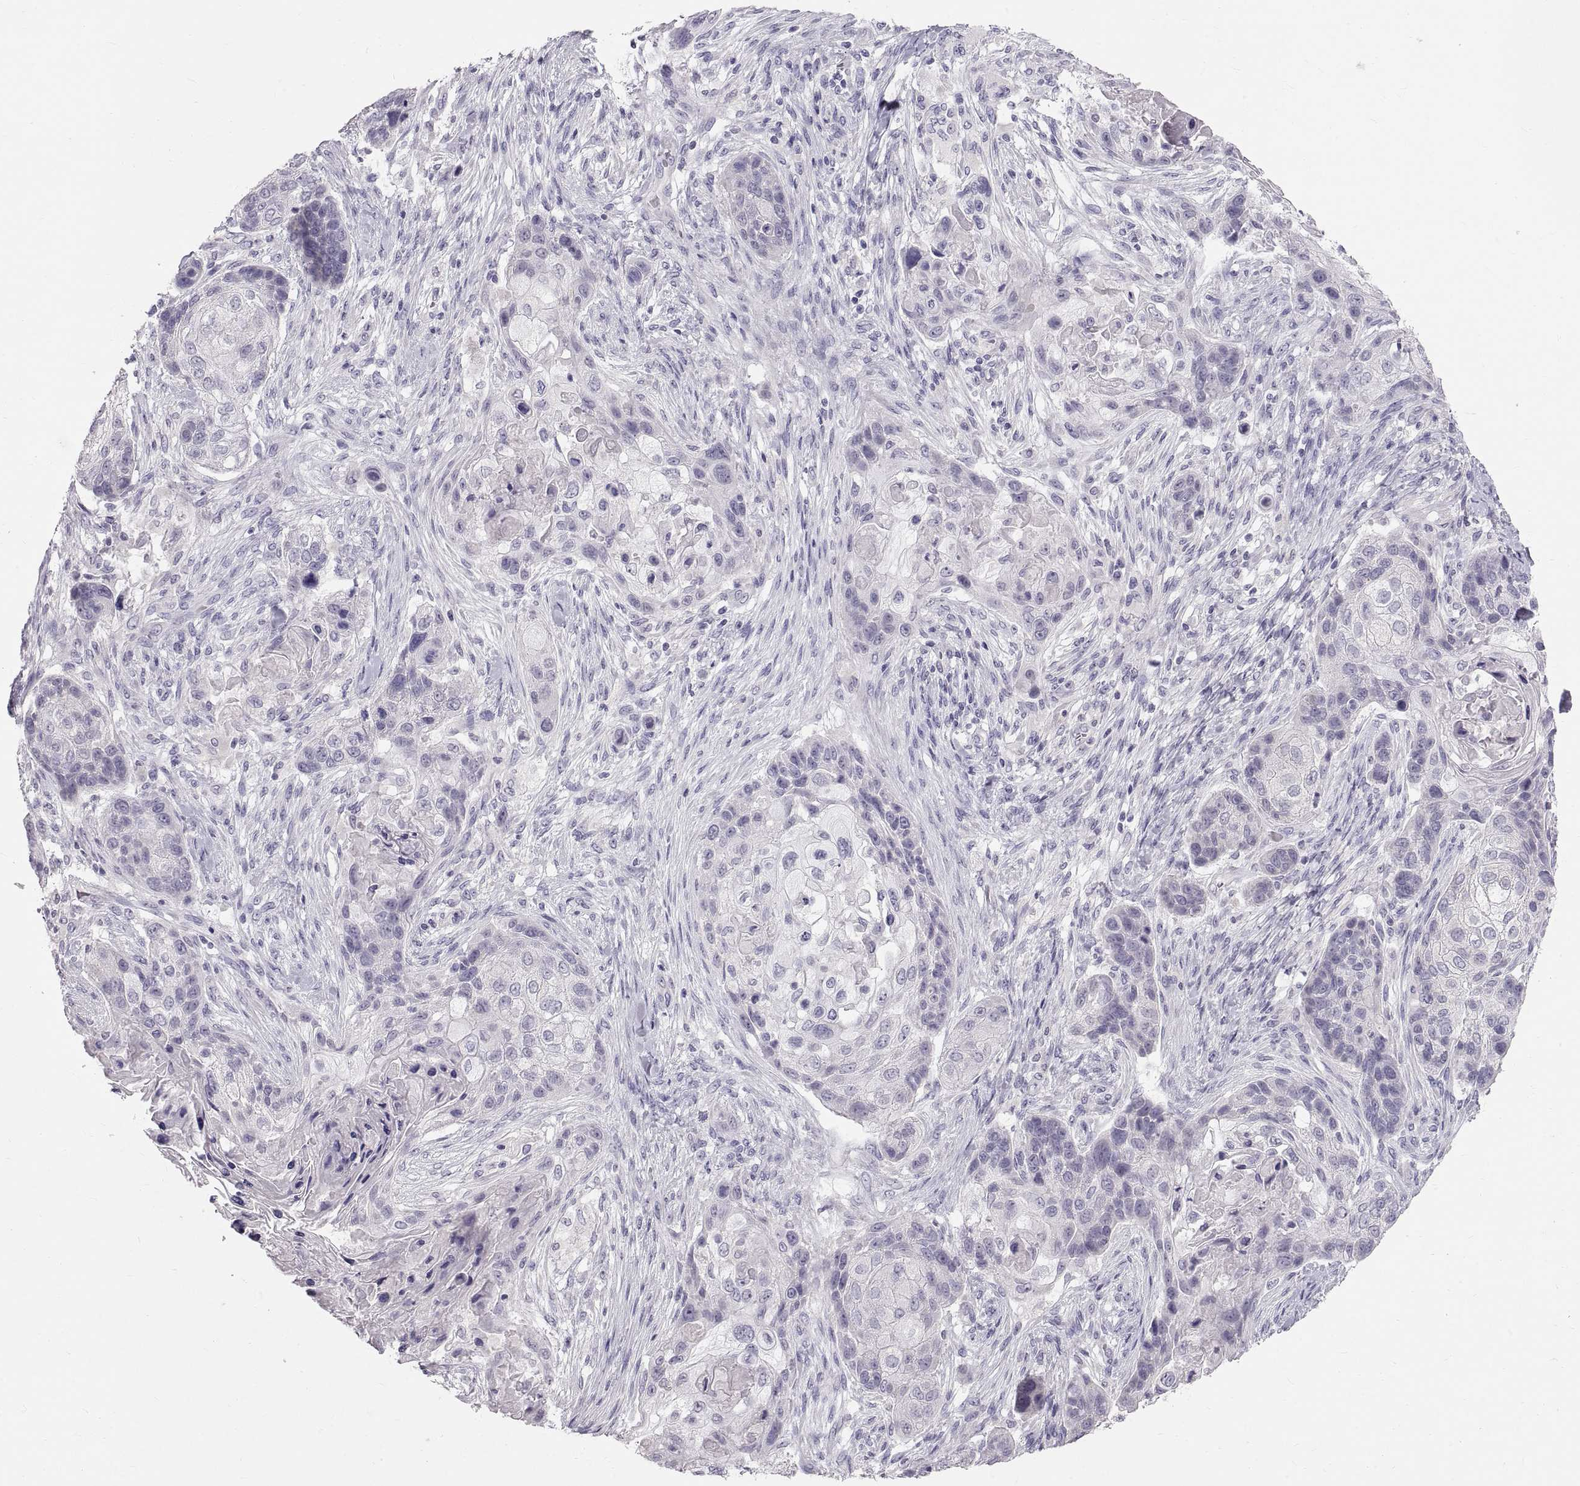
{"staining": {"intensity": "negative", "quantity": "none", "location": "none"}, "tissue": "lung cancer", "cell_type": "Tumor cells", "image_type": "cancer", "snomed": [{"axis": "morphology", "description": "Squamous cell carcinoma, NOS"}, {"axis": "topography", "description": "Lung"}], "caption": "An image of lung cancer (squamous cell carcinoma) stained for a protein displays no brown staining in tumor cells.", "gene": "WBP2NL", "patient": {"sex": "male", "age": 69}}